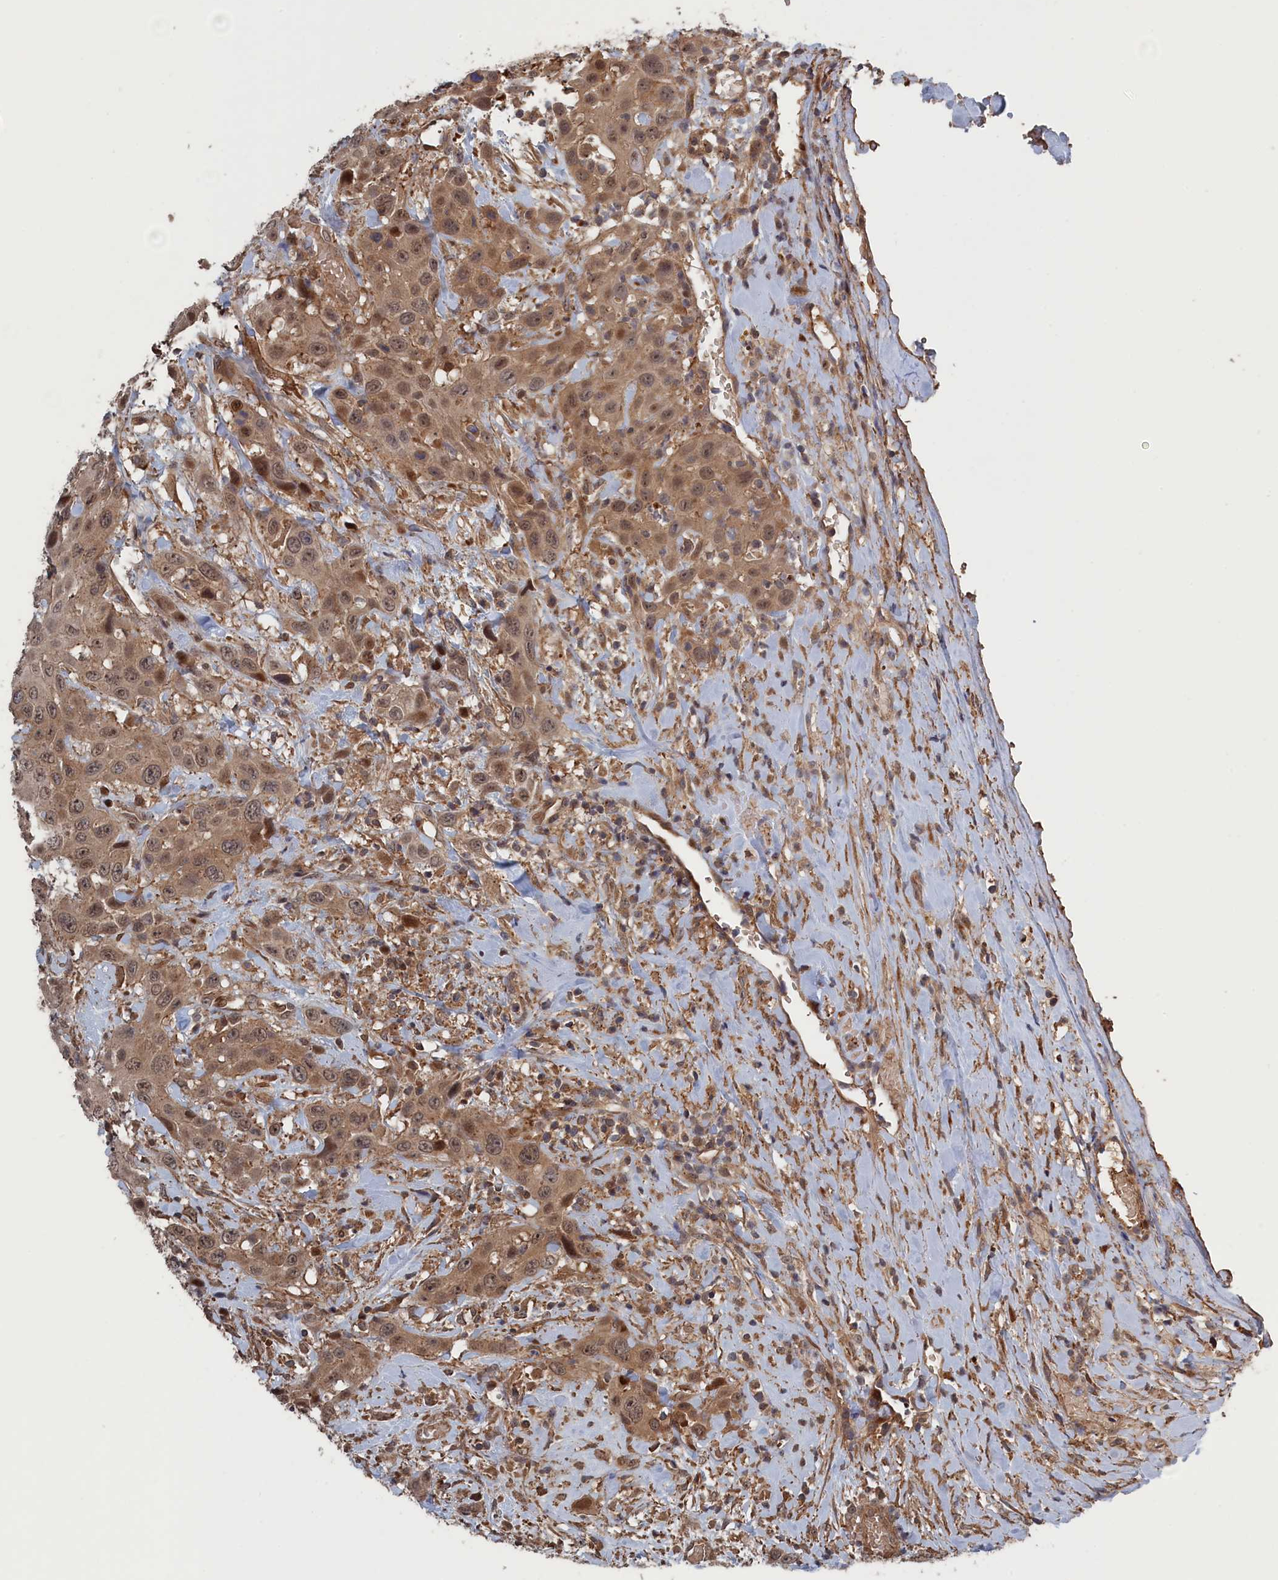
{"staining": {"intensity": "moderate", "quantity": ">75%", "location": "cytoplasmic/membranous,nuclear"}, "tissue": "head and neck cancer", "cell_type": "Tumor cells", "image_type": "cancer", "snomed": [{"axis": "morphology", "description": "Squamous cell carcinoma, NOS"}, {"axis": "topography", "description": "Head-Neck"}], "caption": "Head and neck cancer stained with DAB immunohistochemistry displays medium levels of moderate cytoplasmic/membranous and nuclear staining in about >75% of tumor cells.", "gene": "ELOVL6", "patient": {"sex": "male", "age": 81}}